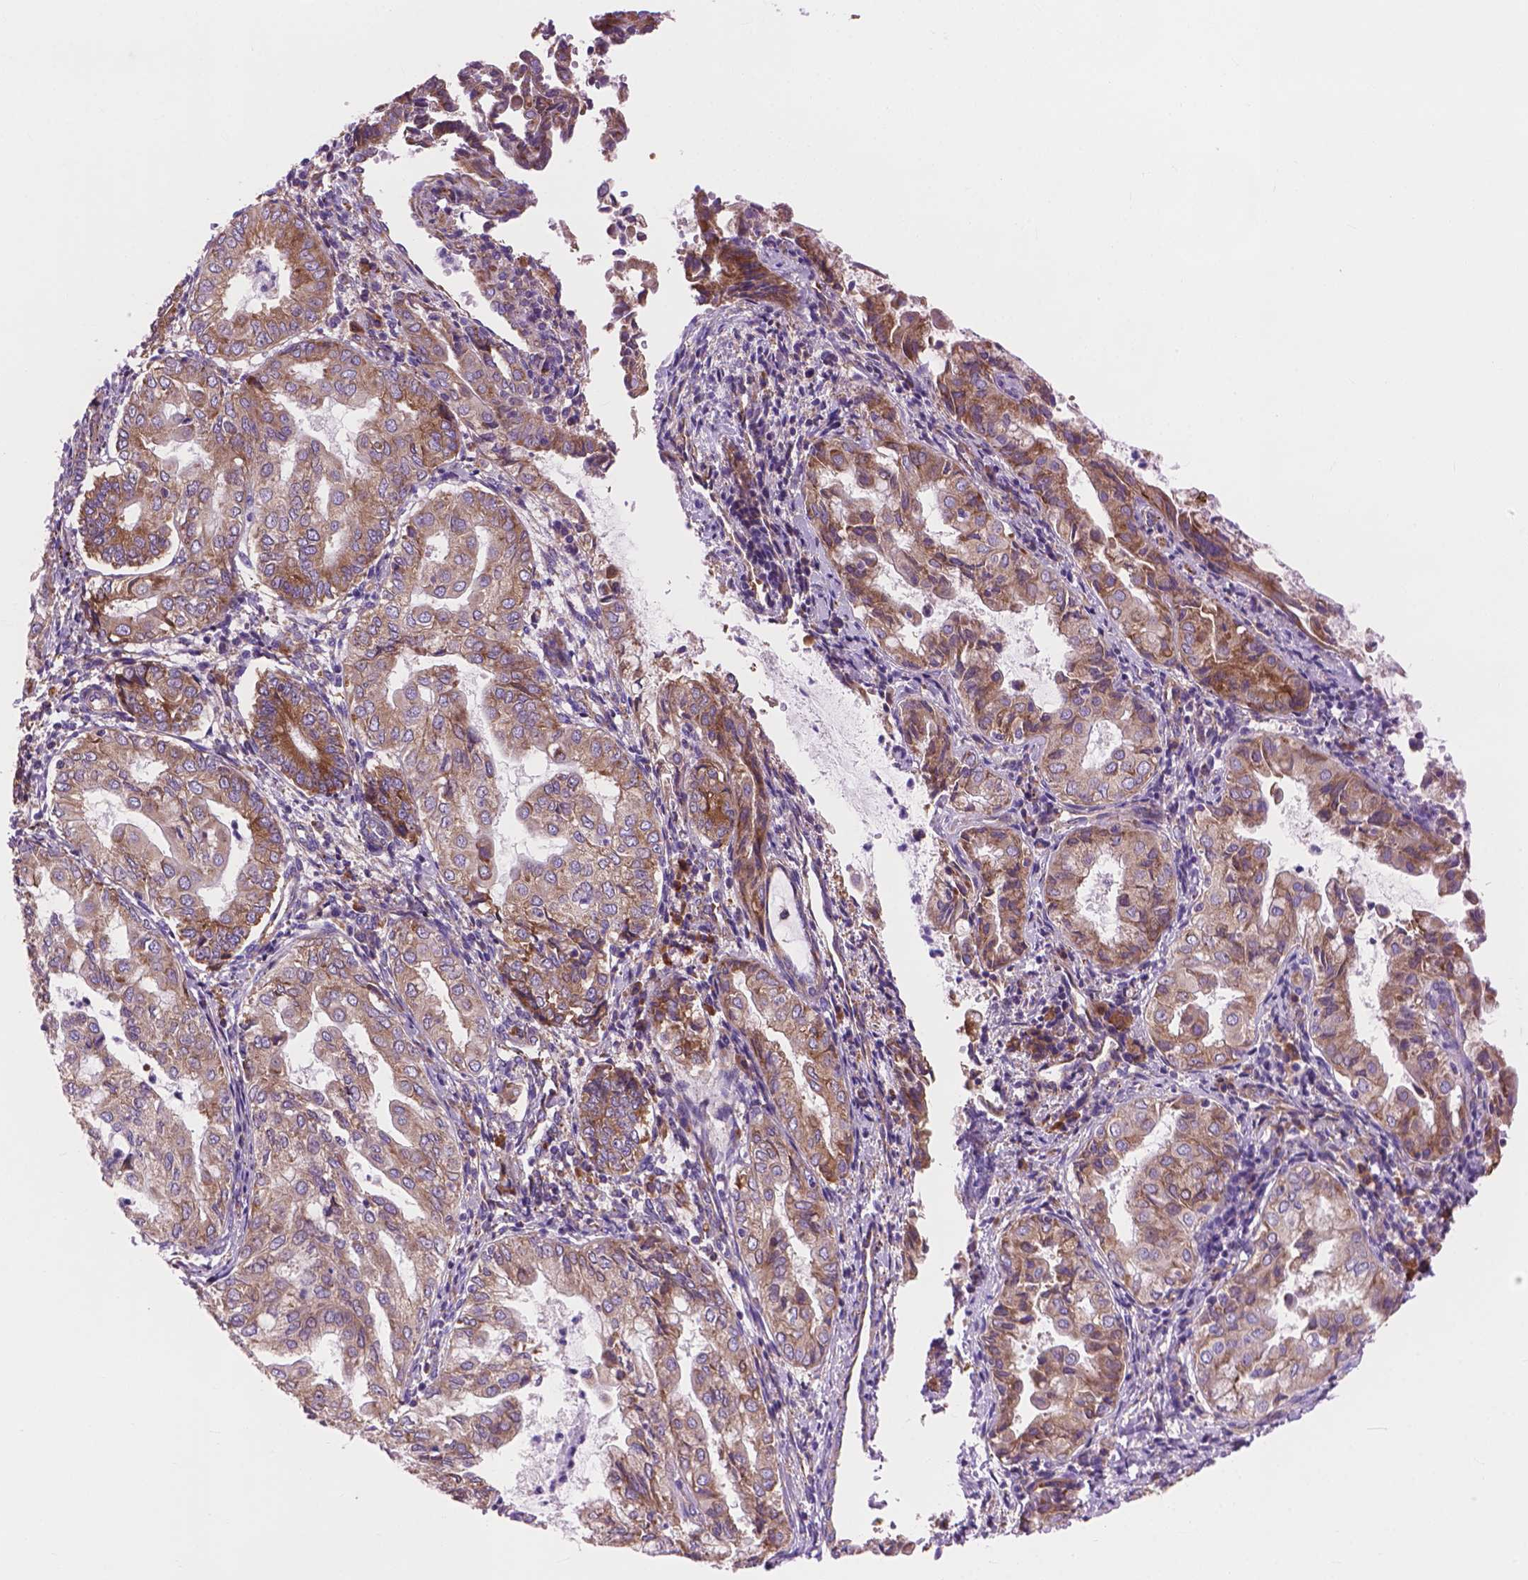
{"staining": {"intensity": "weak", "quantity": ">75%", "location": "cytoplasmic/membranous"}, "tissue": "endometrial cancer", "cell_type": "Tumor cells", "image_type": "cancer", "snomed": [{"axis": "morphology", "description": "Adenocarcinoma, NOS"}, {"axis": "topography", "description": "Endometrium"}], "caption": "Adenocarcinoma (endometrial) stained with IHC shows weak cytoplasmic/membranous positivity in about >75% of tumor cells. The staining is performed using DAB brown chromogen to label protein expression. The nuclei are counter-stained blue using hematoxylin.", "gene": "RPL37A", "patient": {"sex": "female", "age": 68}}